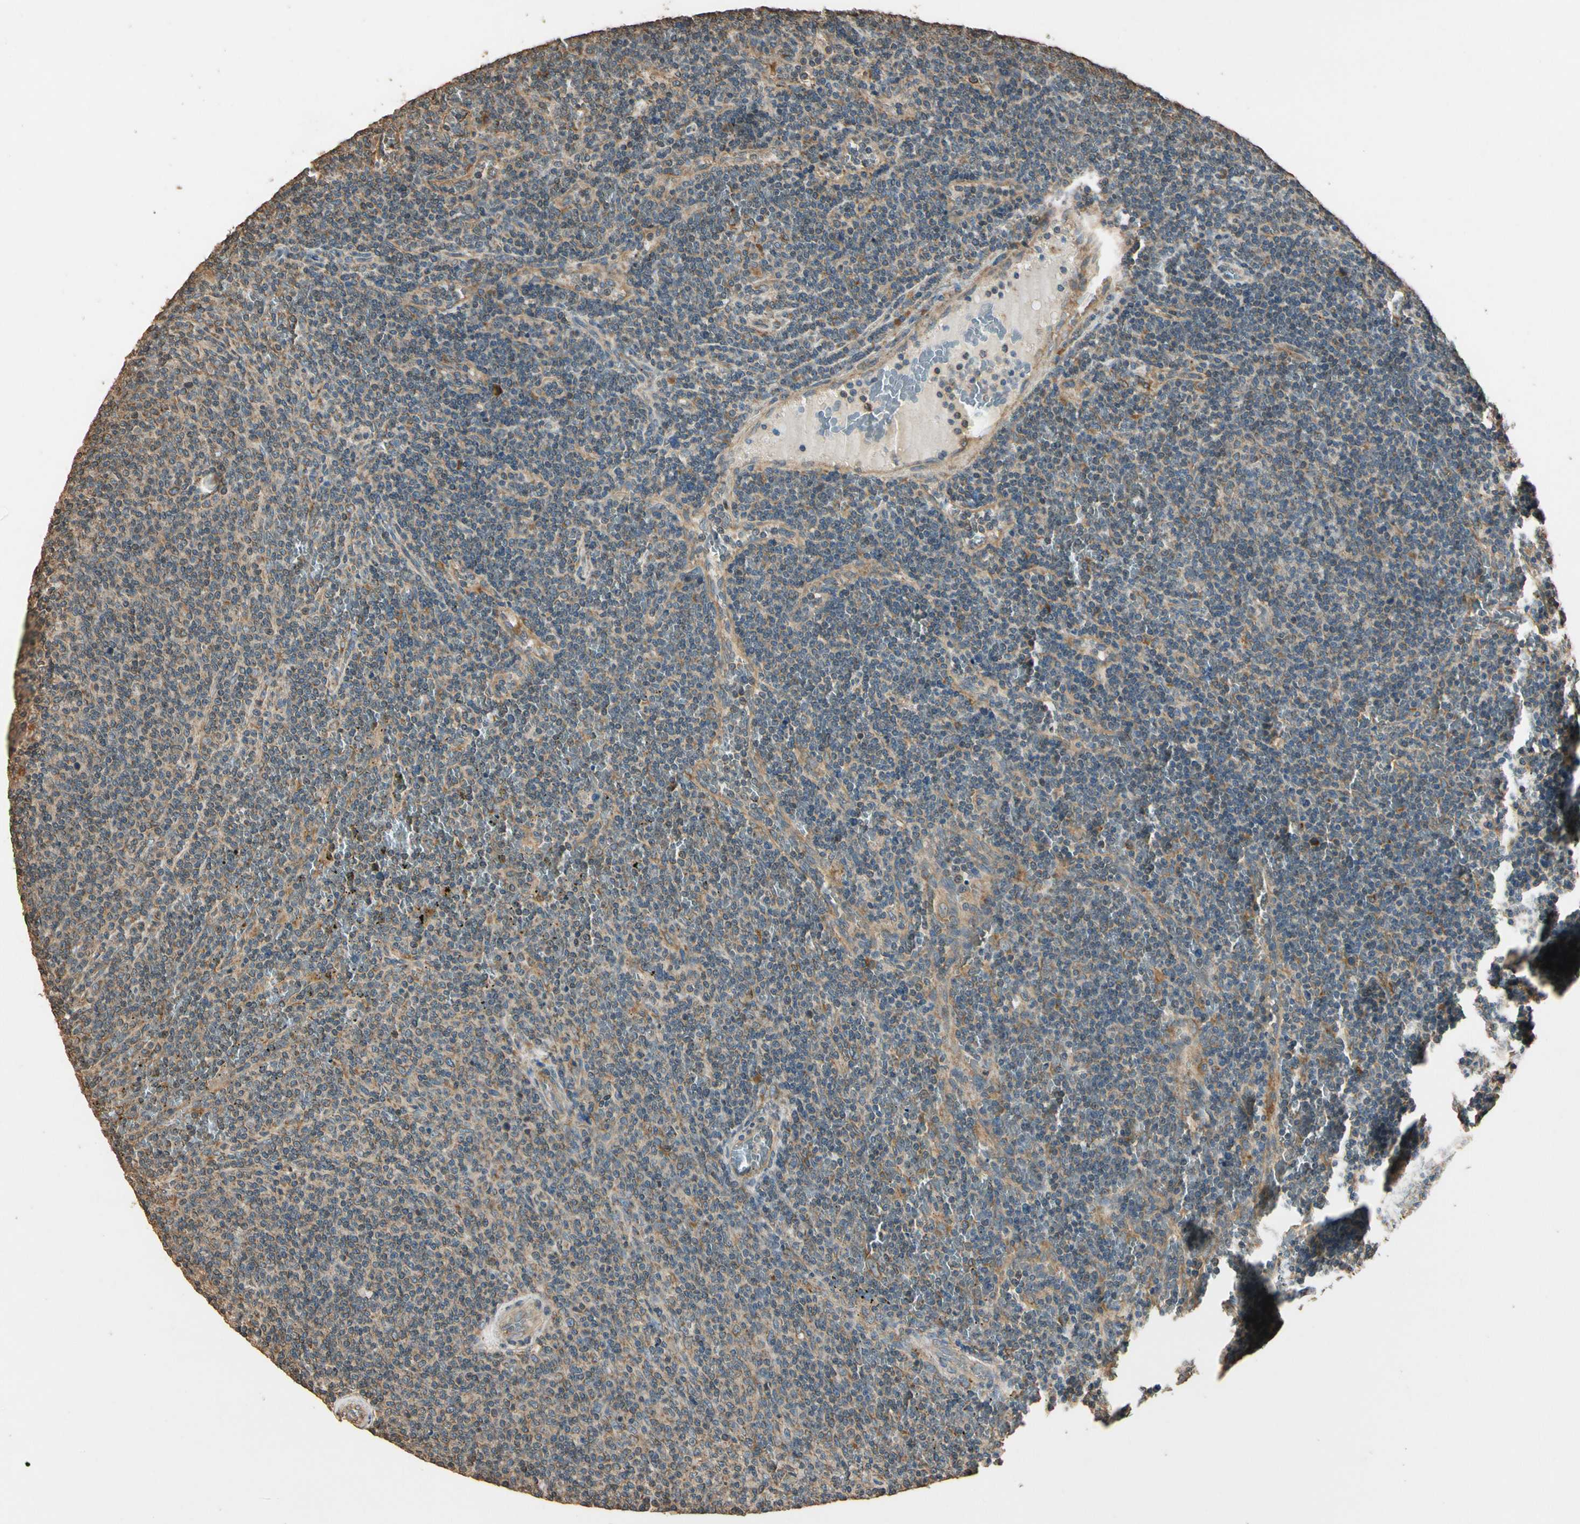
{"staining": {"intensity": "weak", "quantity": "25%-75%", "location": "cytoplasmic/membranous"}, "tissue": "lymphoma", "cell_type": "Tumor cells", "image_type": "cancer", "snomed": [{"axis": "morphology", "description": "Malignant lymphoma, non-Hodgkin's type, Low grade"}, {"axis": "topography", "description": "Spleen"}], "caption": "Immunohistochemistry (IHC) (DAB) staining of human malignant lymphoma, non-Hodgkin's type (low-grade) demonstrates weak cytoplasmic/membranous protein staining in approximately 25%-75% of tumor cells. (DAB = brown stain, brightfield microscopy at high magnification).", "gene": "STX18", "patient": {"sex": "female", "age": 50}}